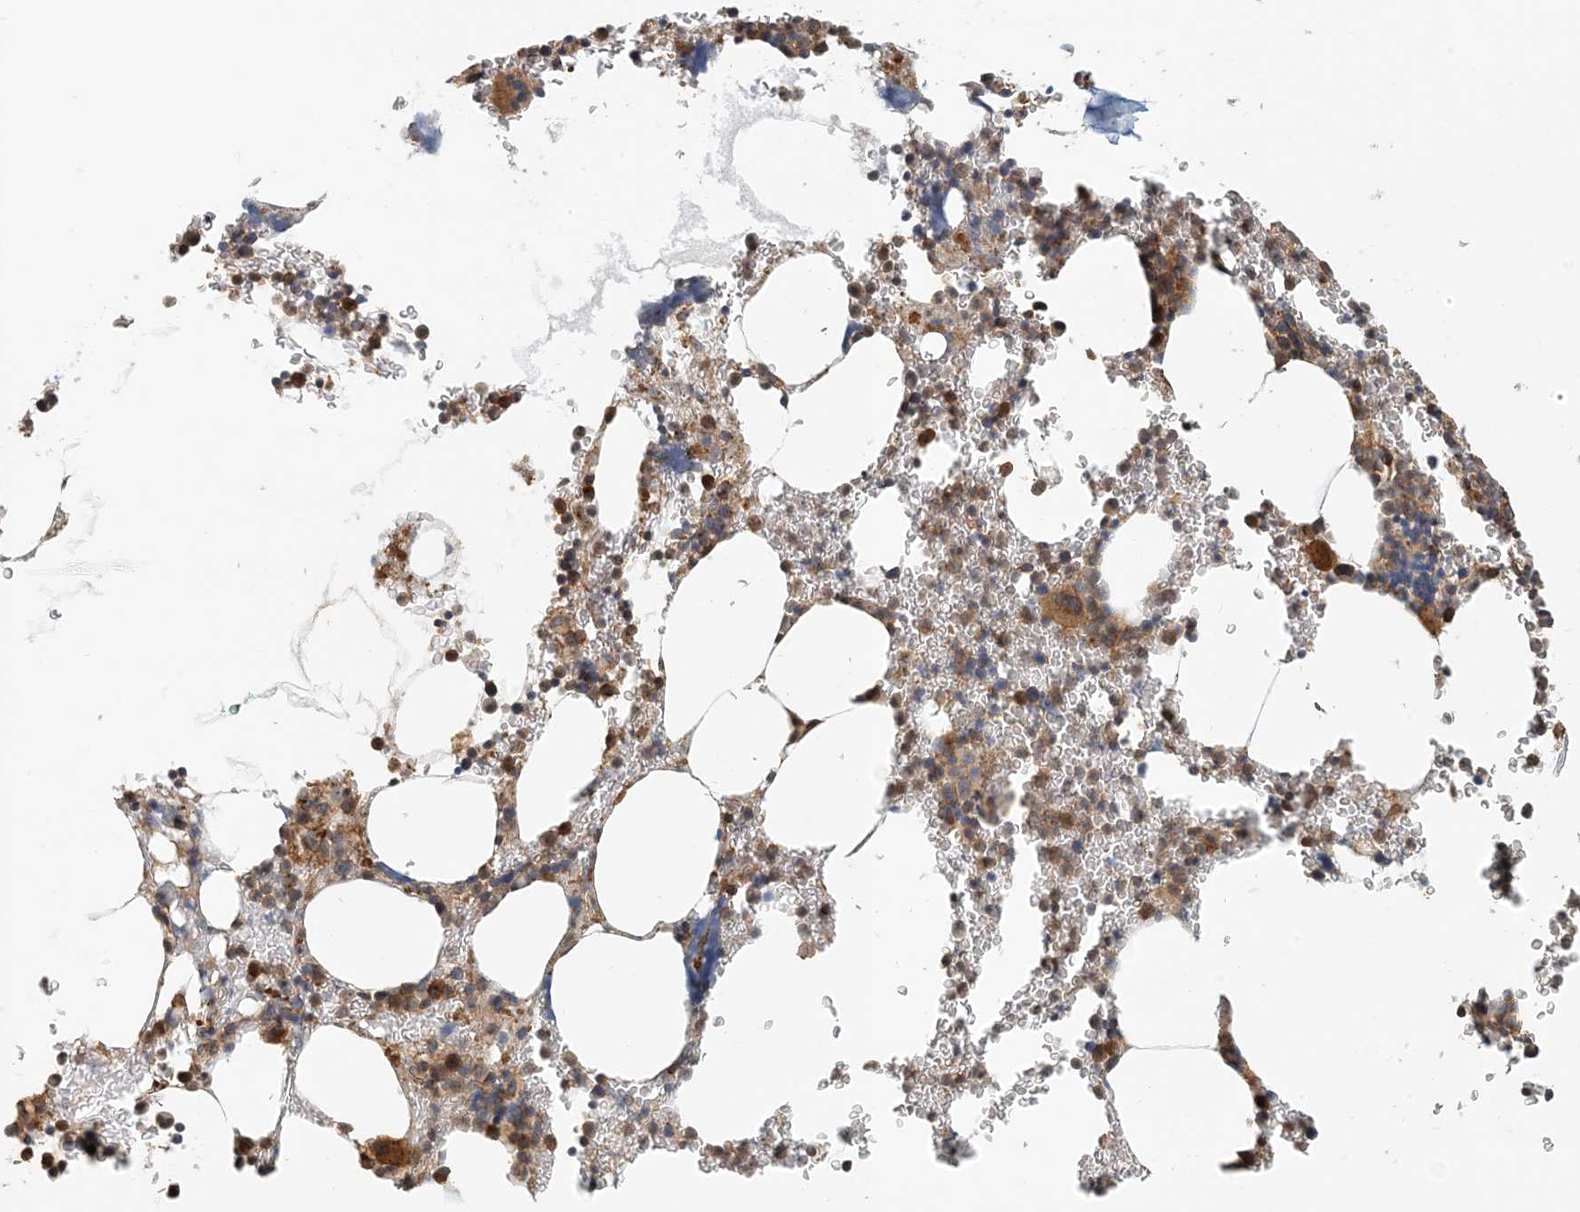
{"staining": {"intensity": "moderate", "quantity": ">75%", "location": "cytoplasmic/membranous"}, "tissue": "bone marrow", "cell_type": "Hematopoietic cells", "image_type": "normal", "snomed": [{"axis": "morphology", "description": "Normal tissue, NOS"}, {"axis": "topography", "description": "Bone marrow"}], "caption": "High-power microscopy captured an IHC histopathology image of normal bone marrow, revealing moderate cytoplasmic/membranous expression in approximately >75% of hematopoietic cells. (DAB (3,3'-diaminobenzidine) IHC with brightfield microscopy, high magnification).", "gene": "COLEC11", "patient": {"sex": "male"}}